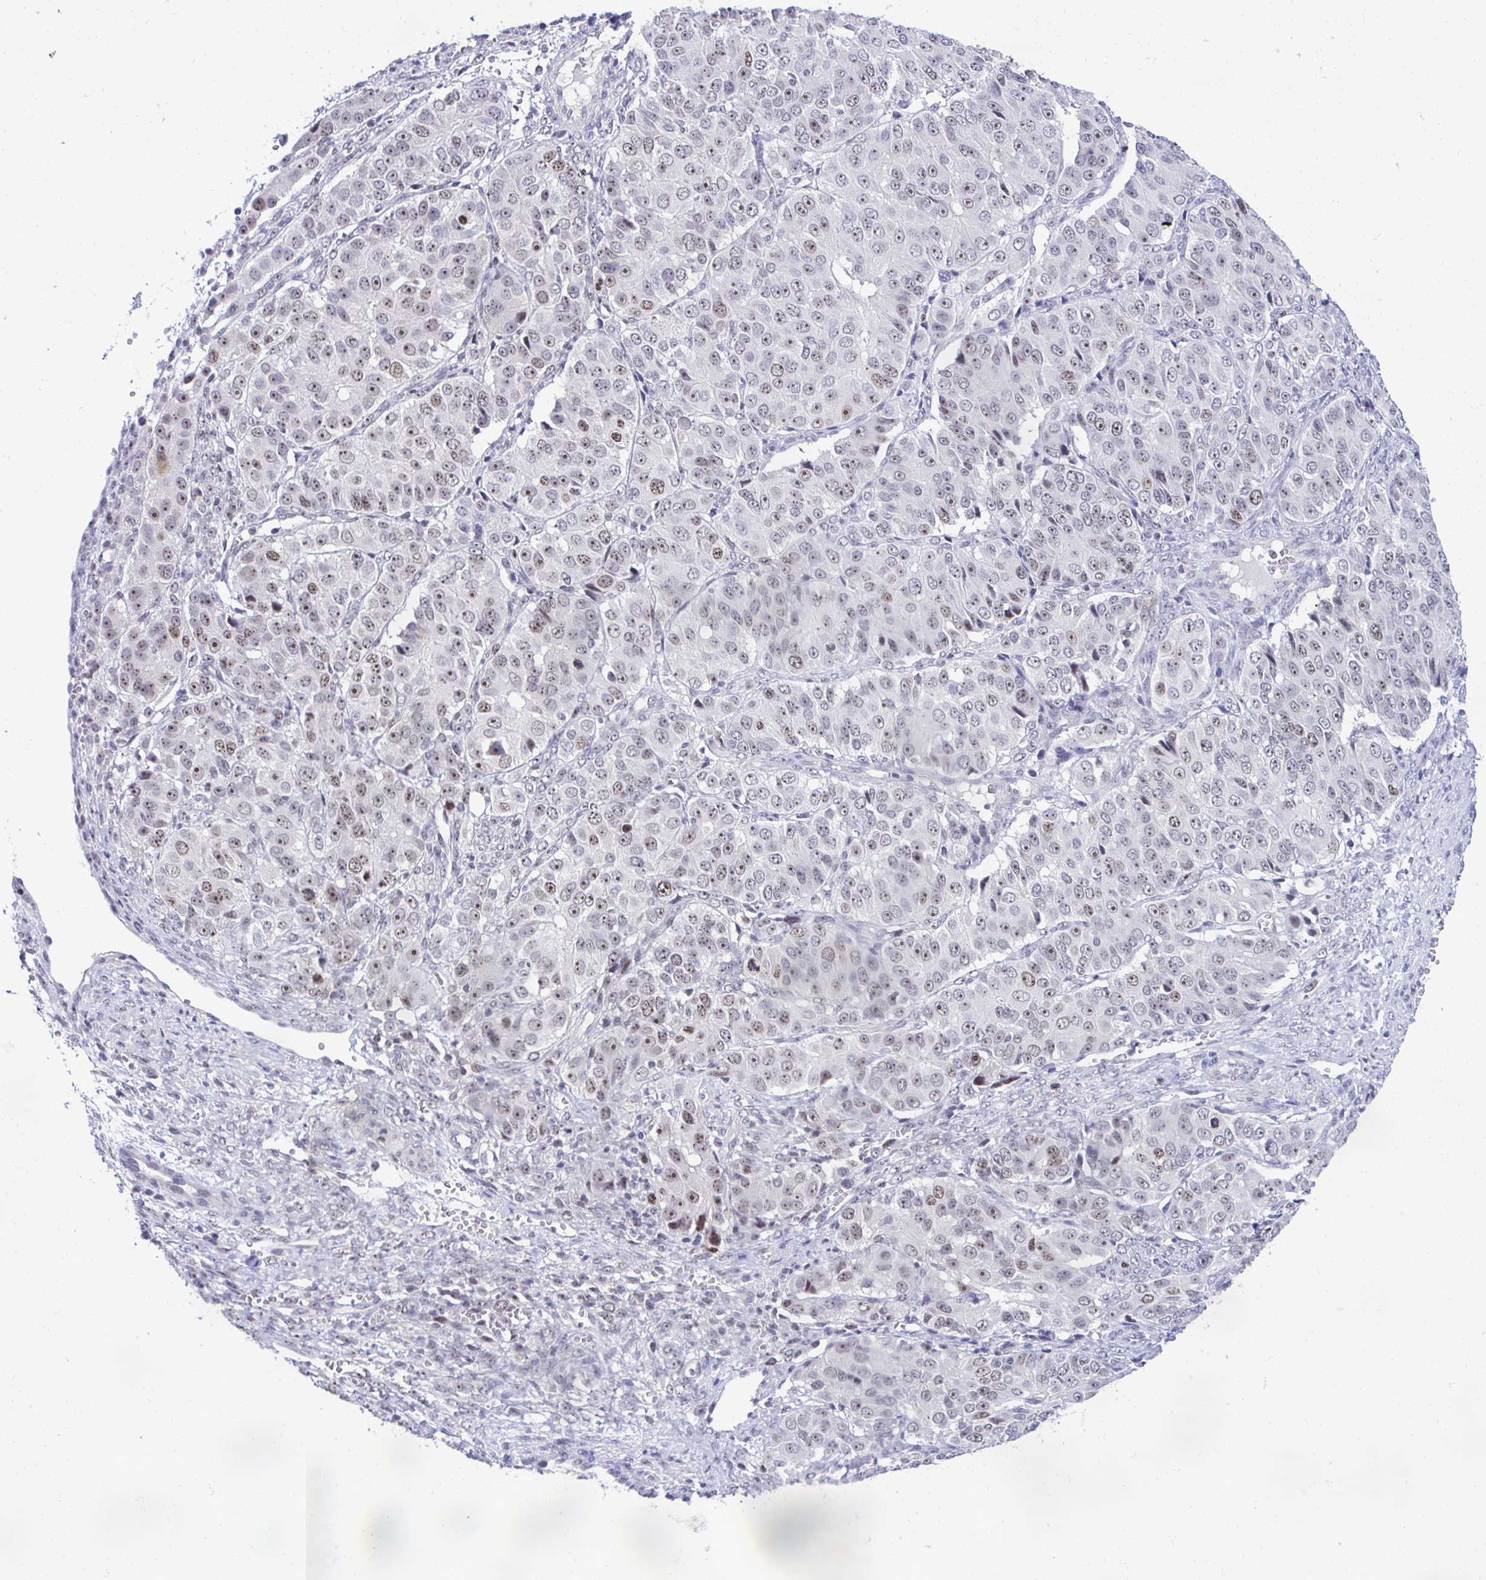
{"staining": {"intensity": "moderate", "quantity": "25%-75%", "location": "nuclear"}, "tissue": "ovarian cancer", "cell_type": "Tumor cells", "image_type": "cancer", "snomed": [{"axis": "morphology", "description": "Carcinoma, endometroid"}, {"axis": "topography", "description": "Ovary"}], "caption": "Brown immunohistochemical staining in human ovarian endometroid carcinoma displays moderate nuclear staining in about 25%-75% of tumor cells.", "gene": "CEP72", "patient": {"sex": "female", "age": 51}}